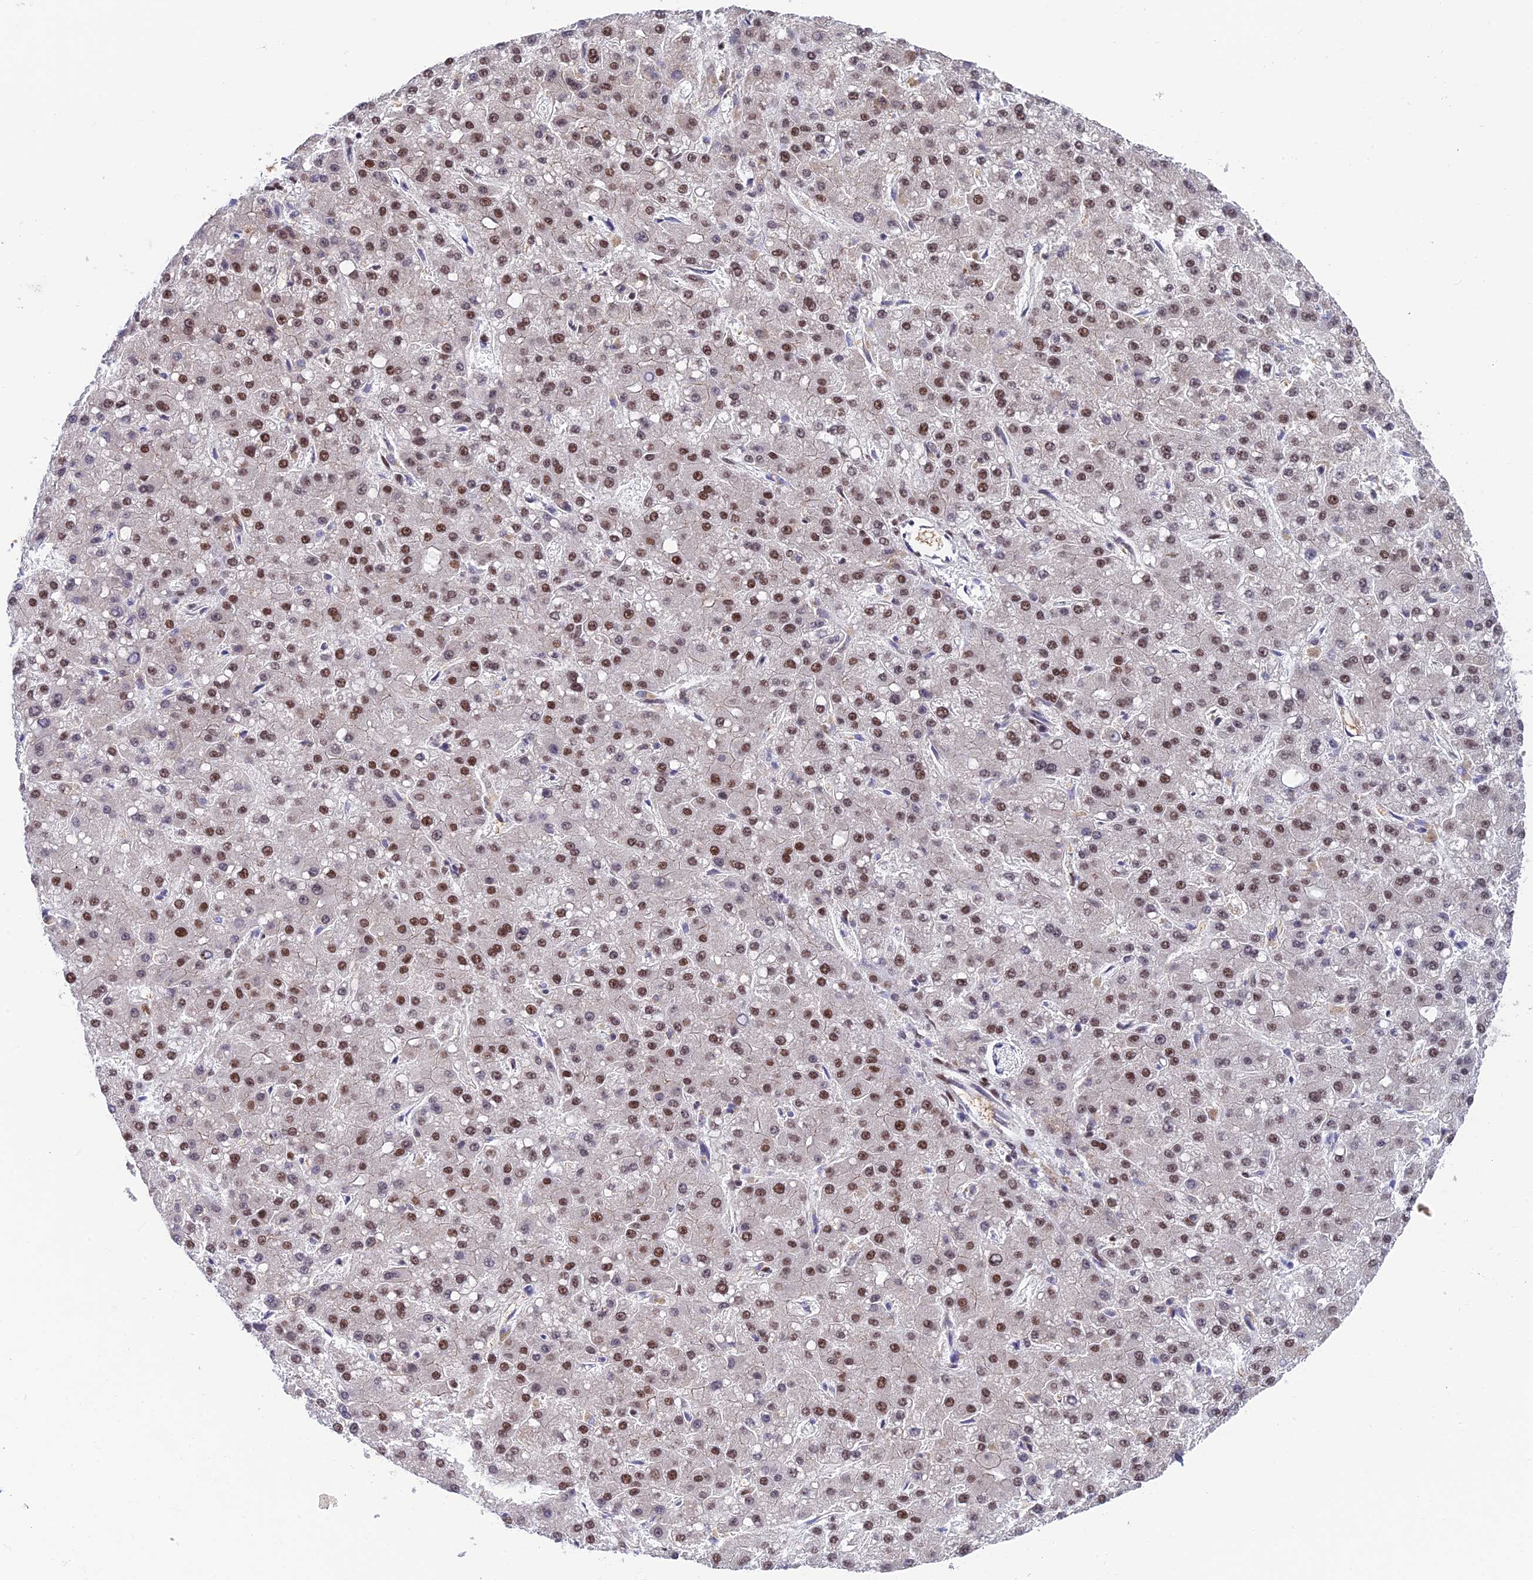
{"staining": {"intensity": "moderate", "quantity": ">75%", "location": "nuclear"}, "tissue": "liver cancer", "cell_type": "Tumor cells", "image_type": "cancer", "snomed": [{"axis": "morphology", "description": "Carcinoma, Hepatocellular, NOS"}, {"axis": "topography", "description": "Liver"}], "caption": "A histopathology image of human hepatocellular carcinoma (liver) stained for a protein exhibits moderate nuclear brown staining in tumor cells.", "gene": "EEF1AKMT3", "patient": {"sex": "male", "age": 67}}